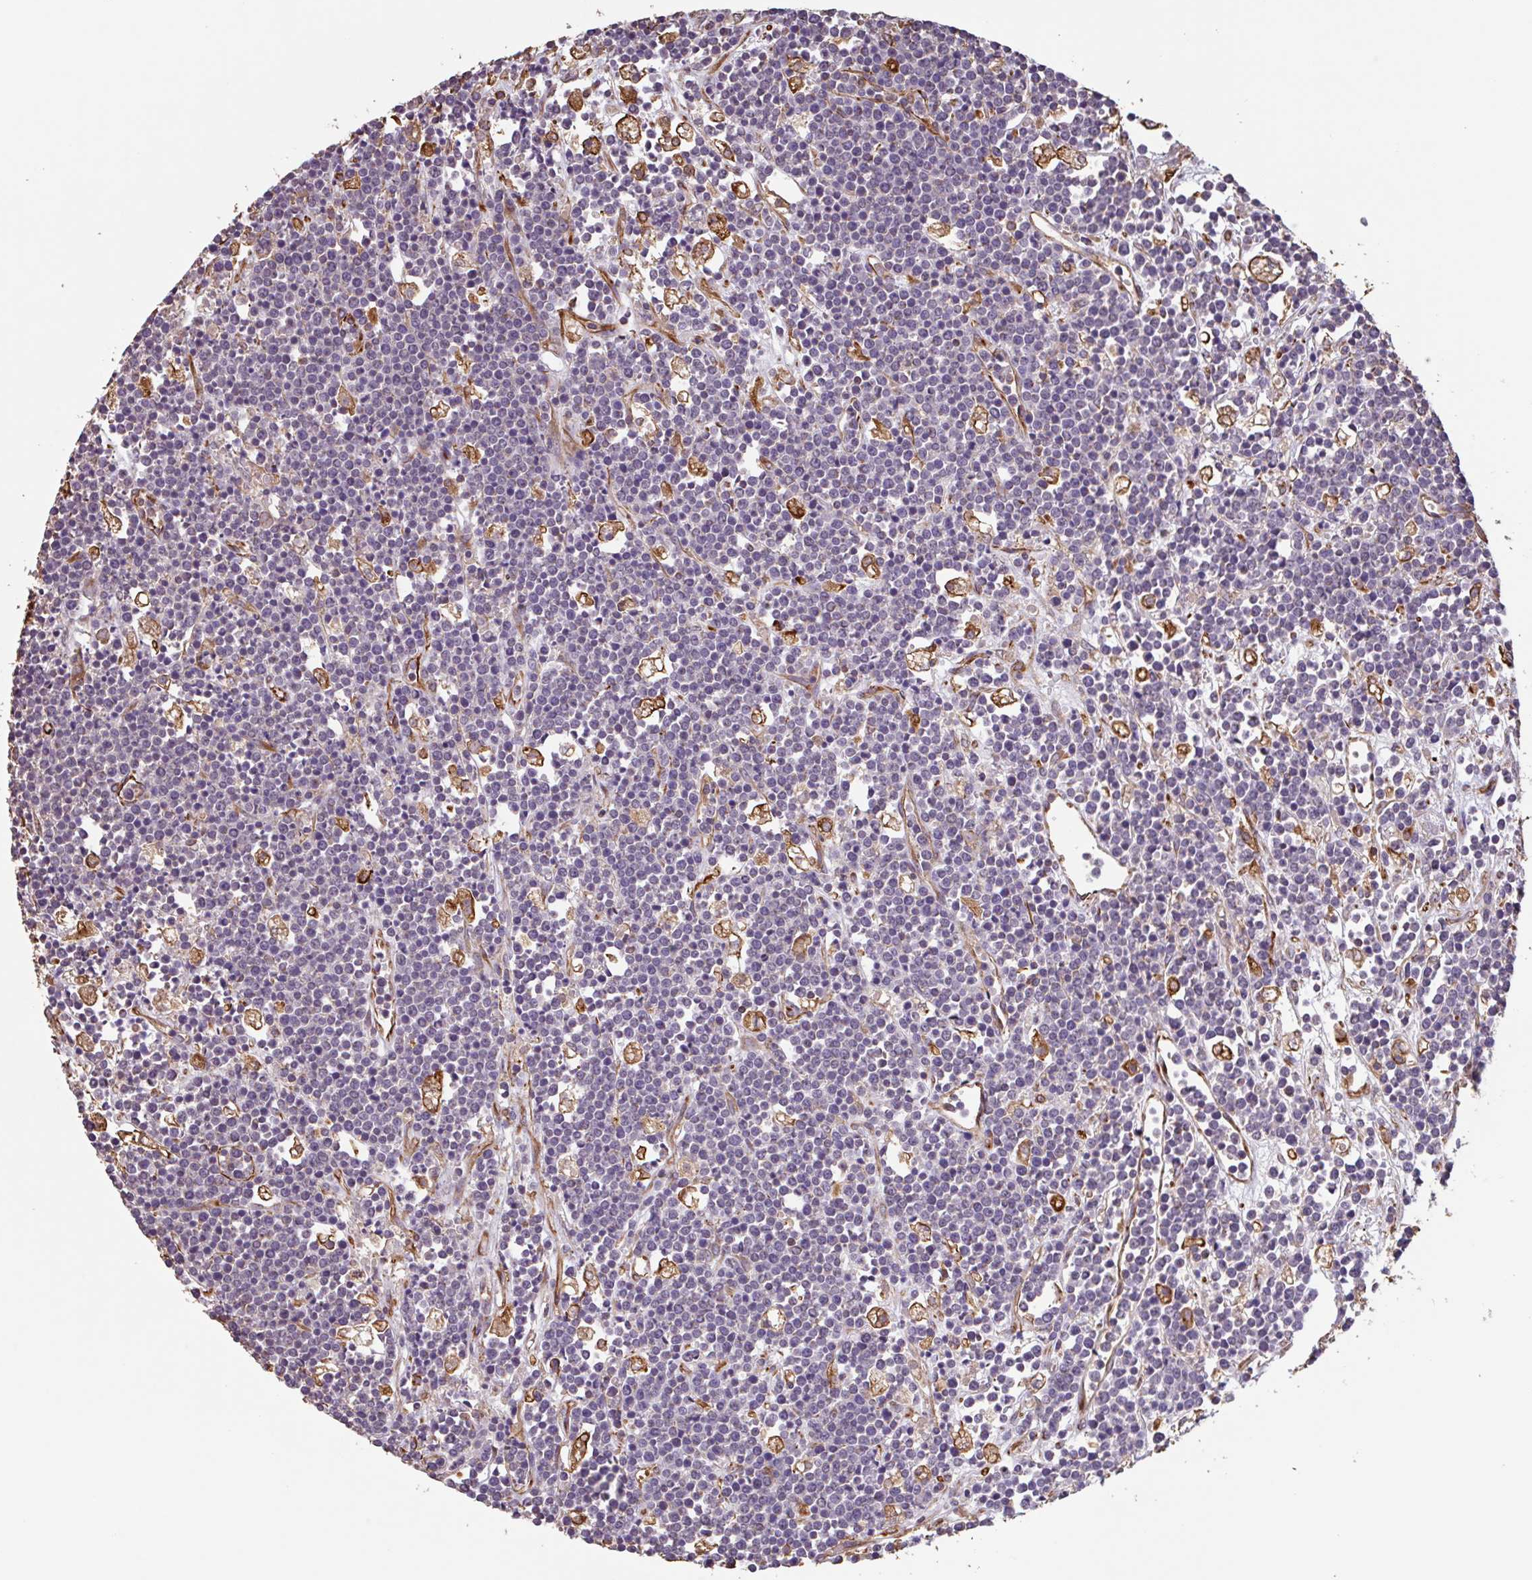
{"staining": {"intensity": "negative", "quantity": "none", "location": "none"}, "tissue": "lymphoma", "cell_type": "Tumor cells", "image_type": "cancer", "snomed": [{"axis": "morphology", "description": "Malignant lymphoma, non-Hodgkin's type, High grade"}, {"axis": "topography", "description": "Ovary"}], "caption": "Lymphoma was stained to show a protein in brown. There is no significant staining in tumor cells.", "gene": "ZNF790", "patient": {"sex": "female", "age": 56}}